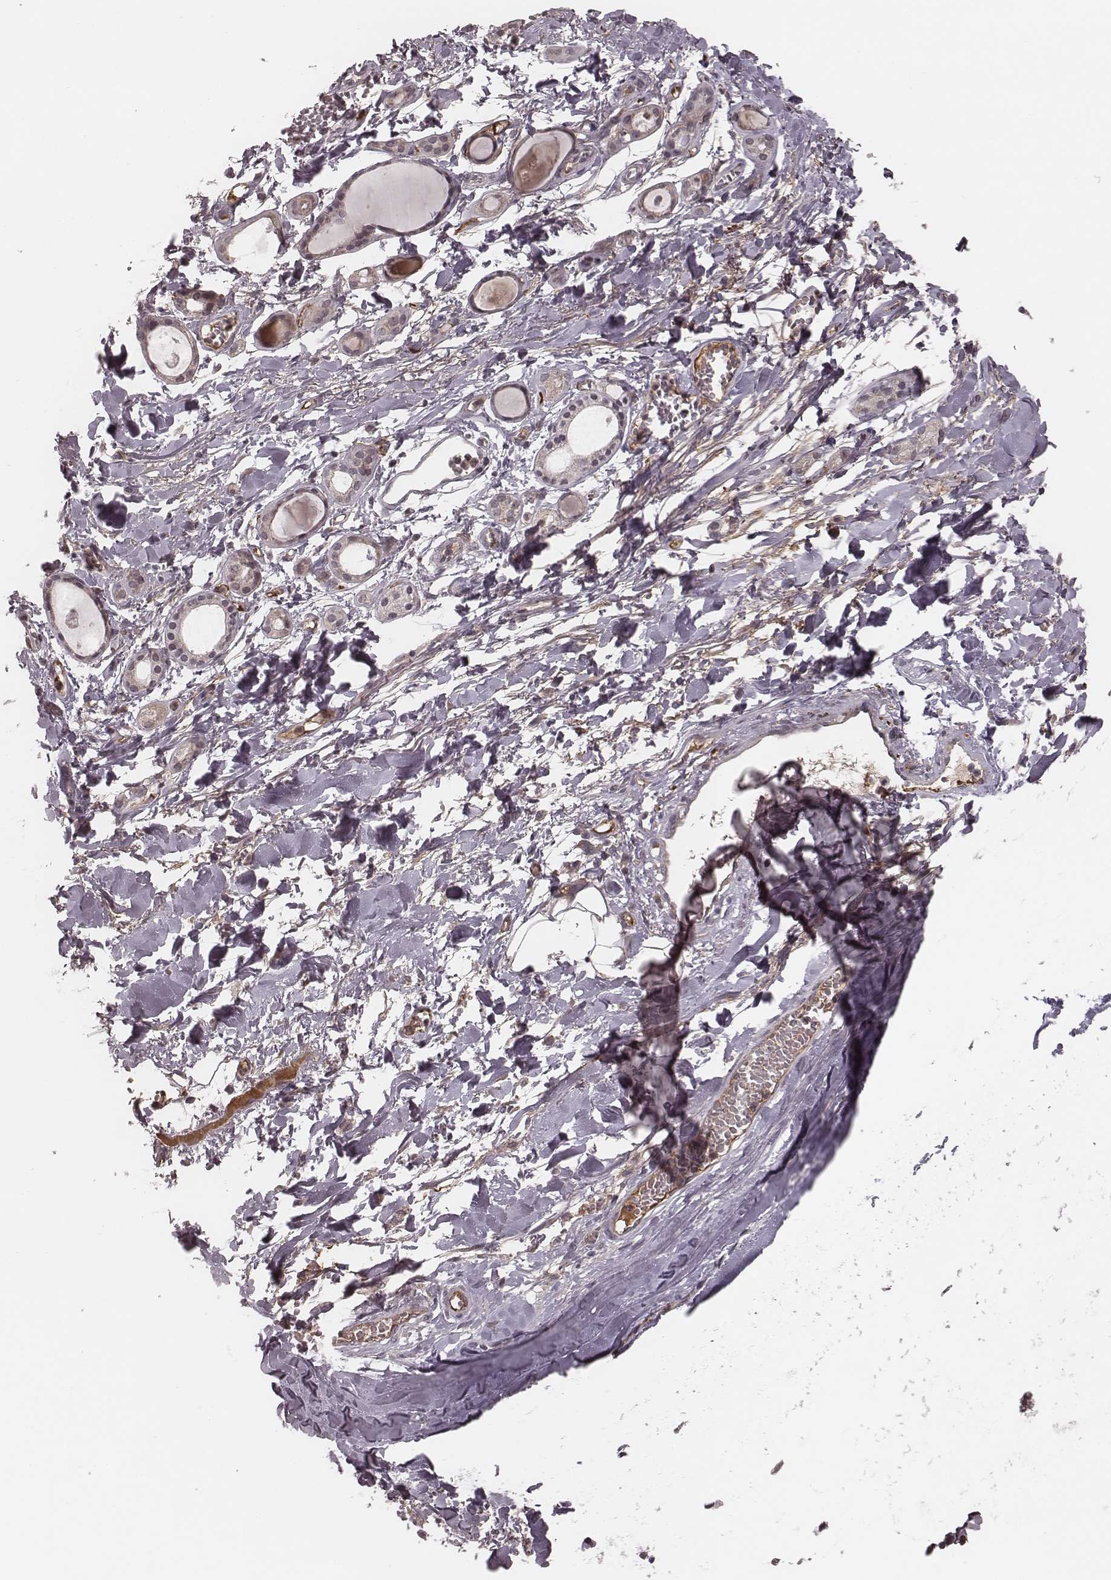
{"staining": {"intensity": "negative", "quantity": "none", "location": "none"}, "tissue": "soft tissue", "cell_type": "Fibroblasts", "image_type": "normal", "snomed": [{"axis": "morphology", "description": "Normal tissue, NOS"}, {"axis": "topography", "description": "Cartilage tissue"}, {"axis": "topography", "description": "Nasopharynx"}, {"axis": "topography", "description": "Thyroid gland"}], "caption": "Micrograph shows no protein expression in fibroblasts of normal soft tissue. (Stains: DAB (3,3'-diaminobenzidine) immunohistochemistry with hematoxylin counter stain, Microscopy: brightfield microscopy at high magnification).", "gene": "IL5", "patient": {"sex": "male", "age": 63}}